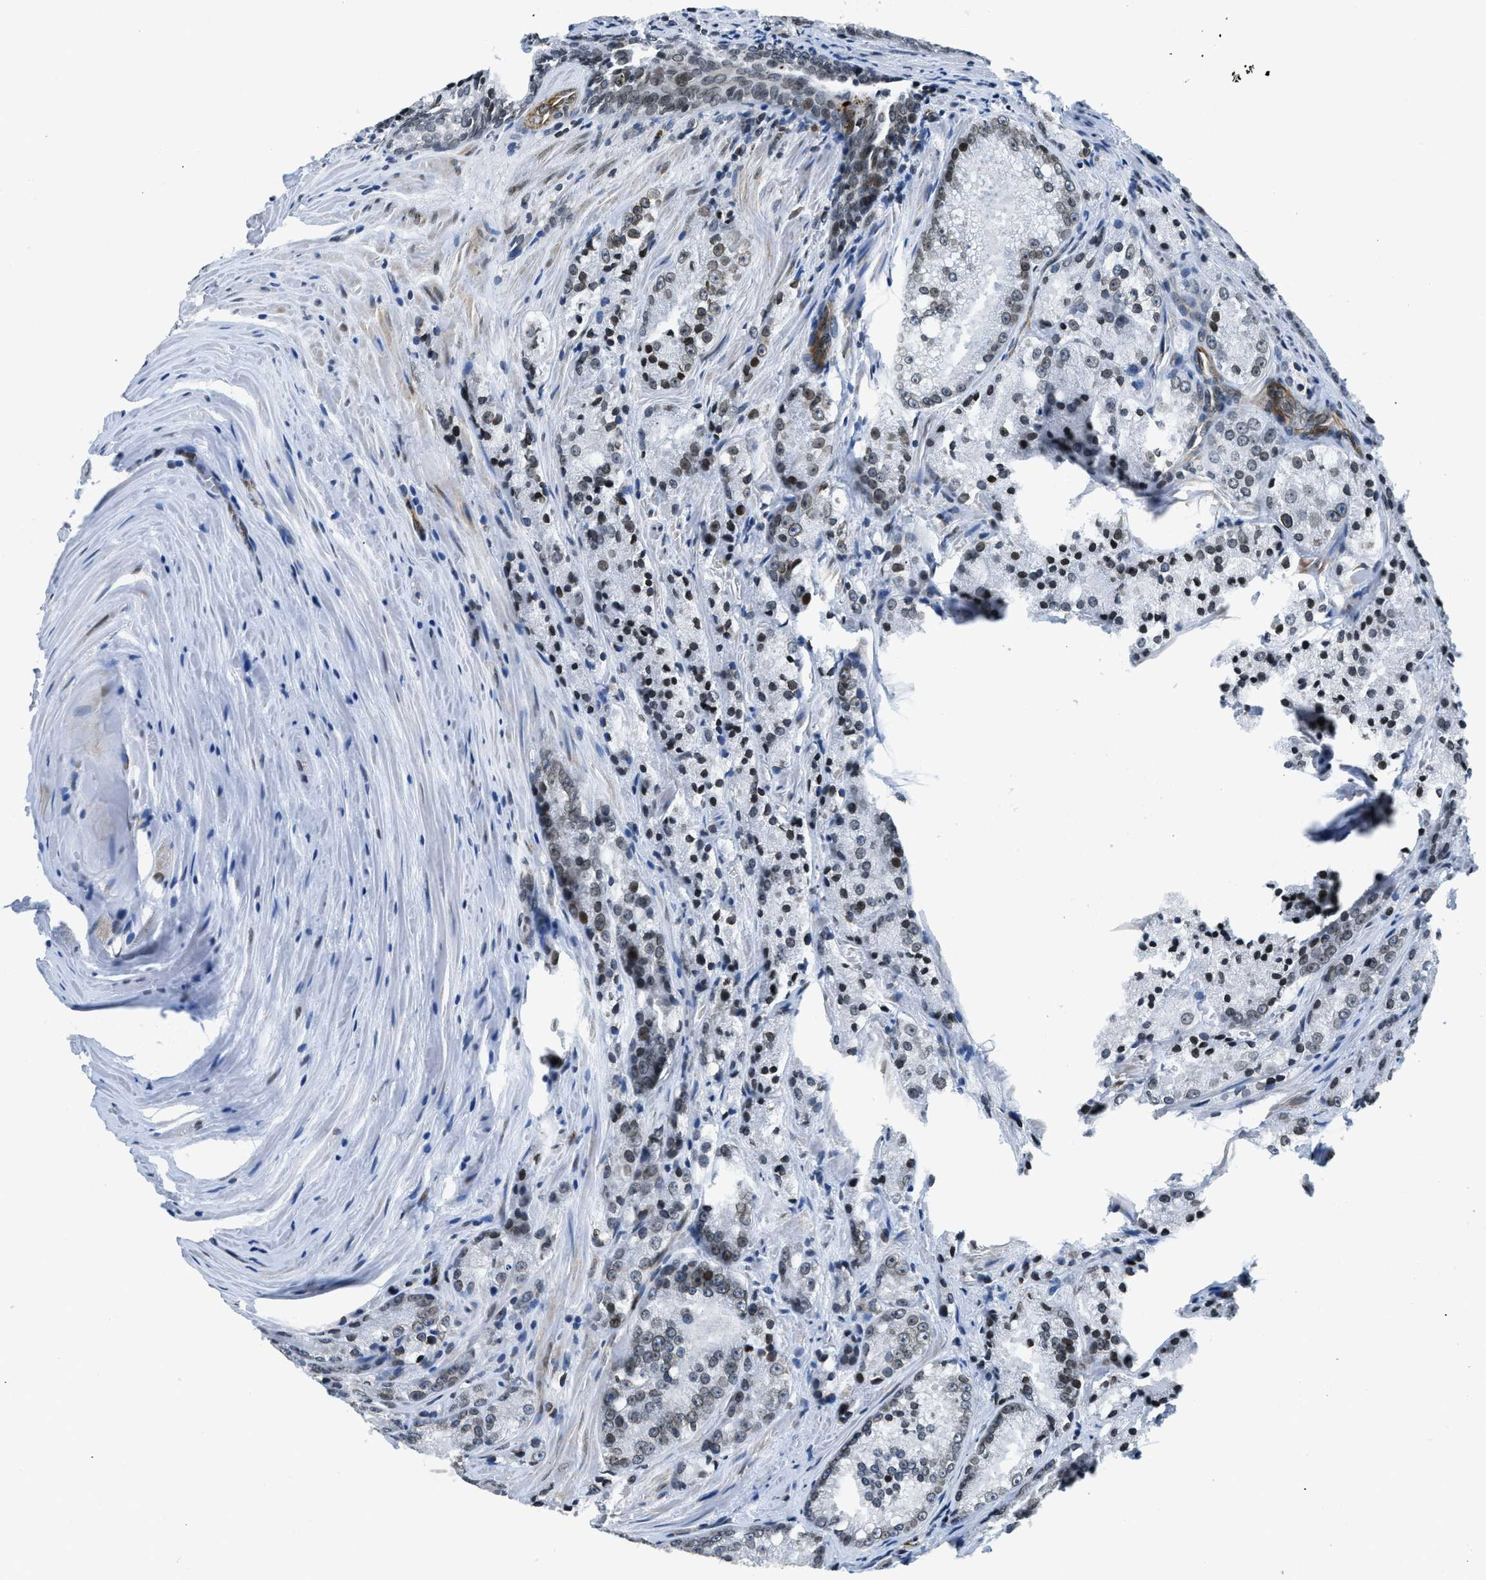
{"staining": {"intensity": "moderate", "quantity": ">75%", "location": "nuclear"}, "tissue": "prostate cancer", "cell_type": "Tumor cells", "image_type": "cancer", "snomed": [{"axis": "morphology", "description": "Adenocarcinoma, Low grade"}, {"axis": "topography", "description": "Prostate"}], "caption": "A micrograph showing moderate nuclear staining in approximately >75% of tumor cells in prostate cancer, as visualized by brown immunohistochemical staining.", "gene": "ZC3HC1", "patient": {"sex": "male", "age": 64}}